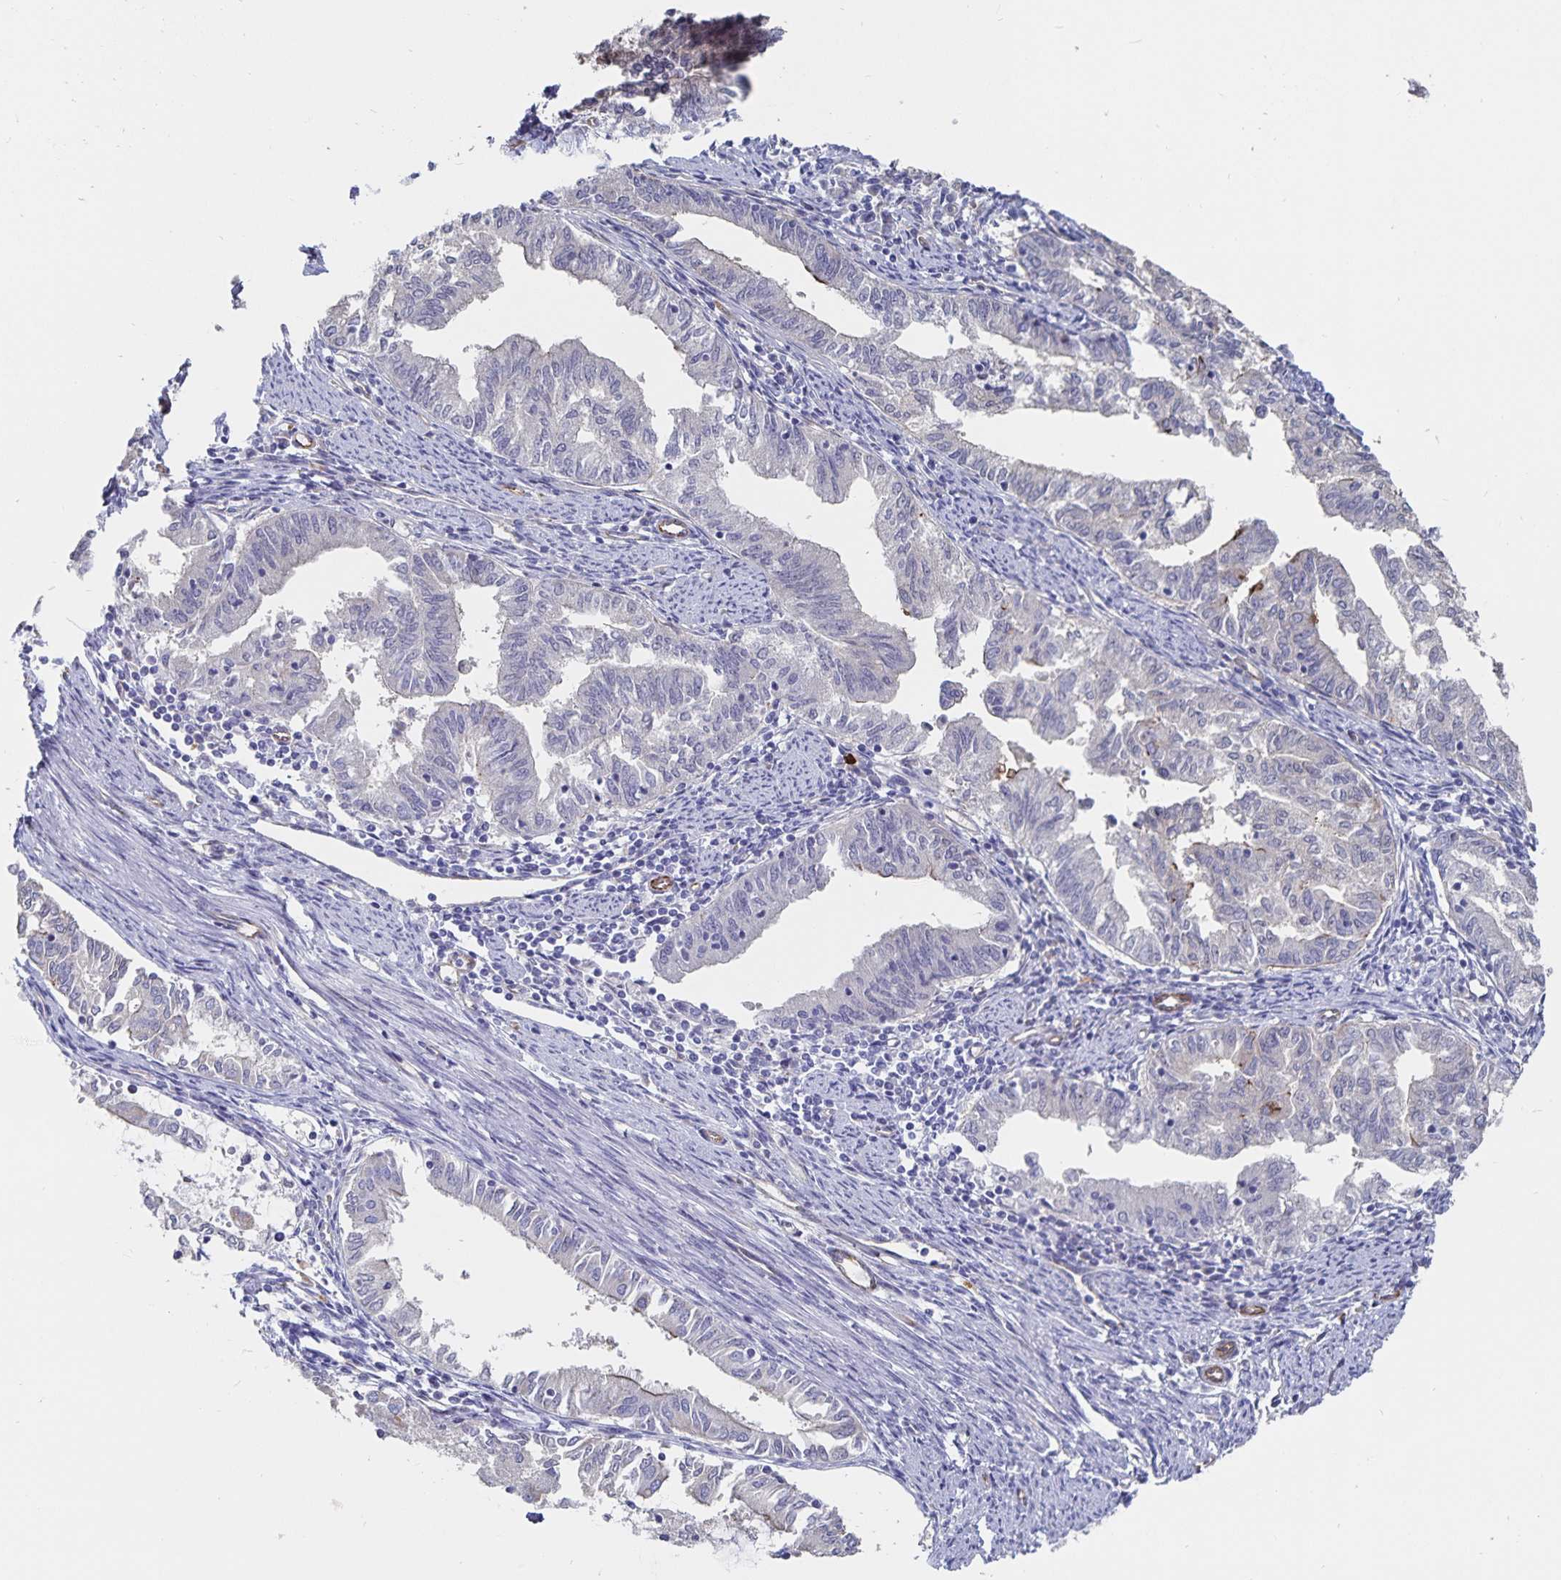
{"staining": {"intensity": "negative", "quantity": "none", "location": "none"}, "tissue": "endometrial cancer", "cell_type": "Tumor cells", "image_type": "cancer", "snomed": [{"axis": "morphology", "description": "Adenocarcinoma, NOS"}, {"axis": "topography", "description": "Endometrium"}], "caption": "DAB immunohistochemical staining of endometrial cancer (adenocarcinoma) exhibits no significant staining in tumor cells.", "gene": "SSTR1", "patient": {"sex": "female", "age": 79}}